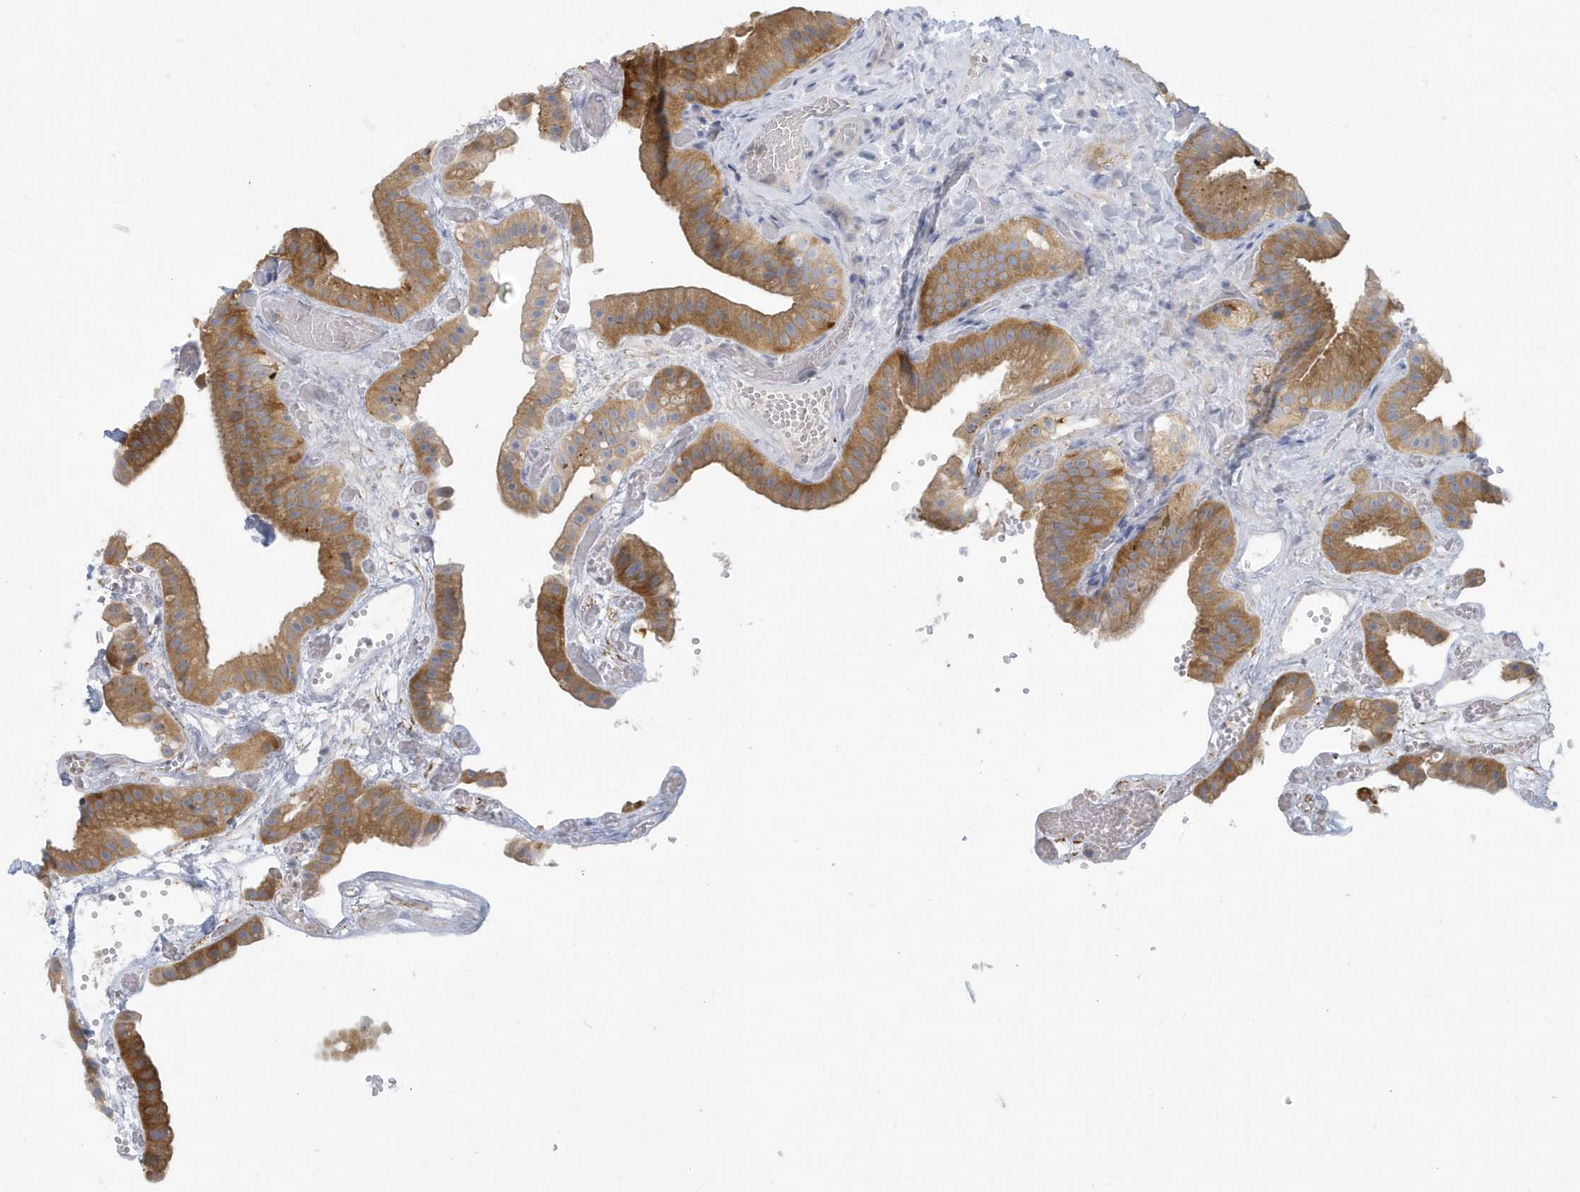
{"staining": {"intensity": "moderate", "quantity": ">75%", "location": "cytoplasmic/membranous"}, "tissue": "gallbladder", "cell_type": "Glandular cells", "image_type": "normal", "snomed": [{"axis": "morphology", "description": "Normal tissue, NOS"}, {"axis": "topography", "description": "Gallbladder"}], "caption": "This is a histology image of immunohistochemistry (IHC) staining of benign gallbladder, which shows moderate positivity in the cytoplasmic/membranous of glandular cells.", "gene": "VTA1", "patient": {"sex": "female", "age": 64}}